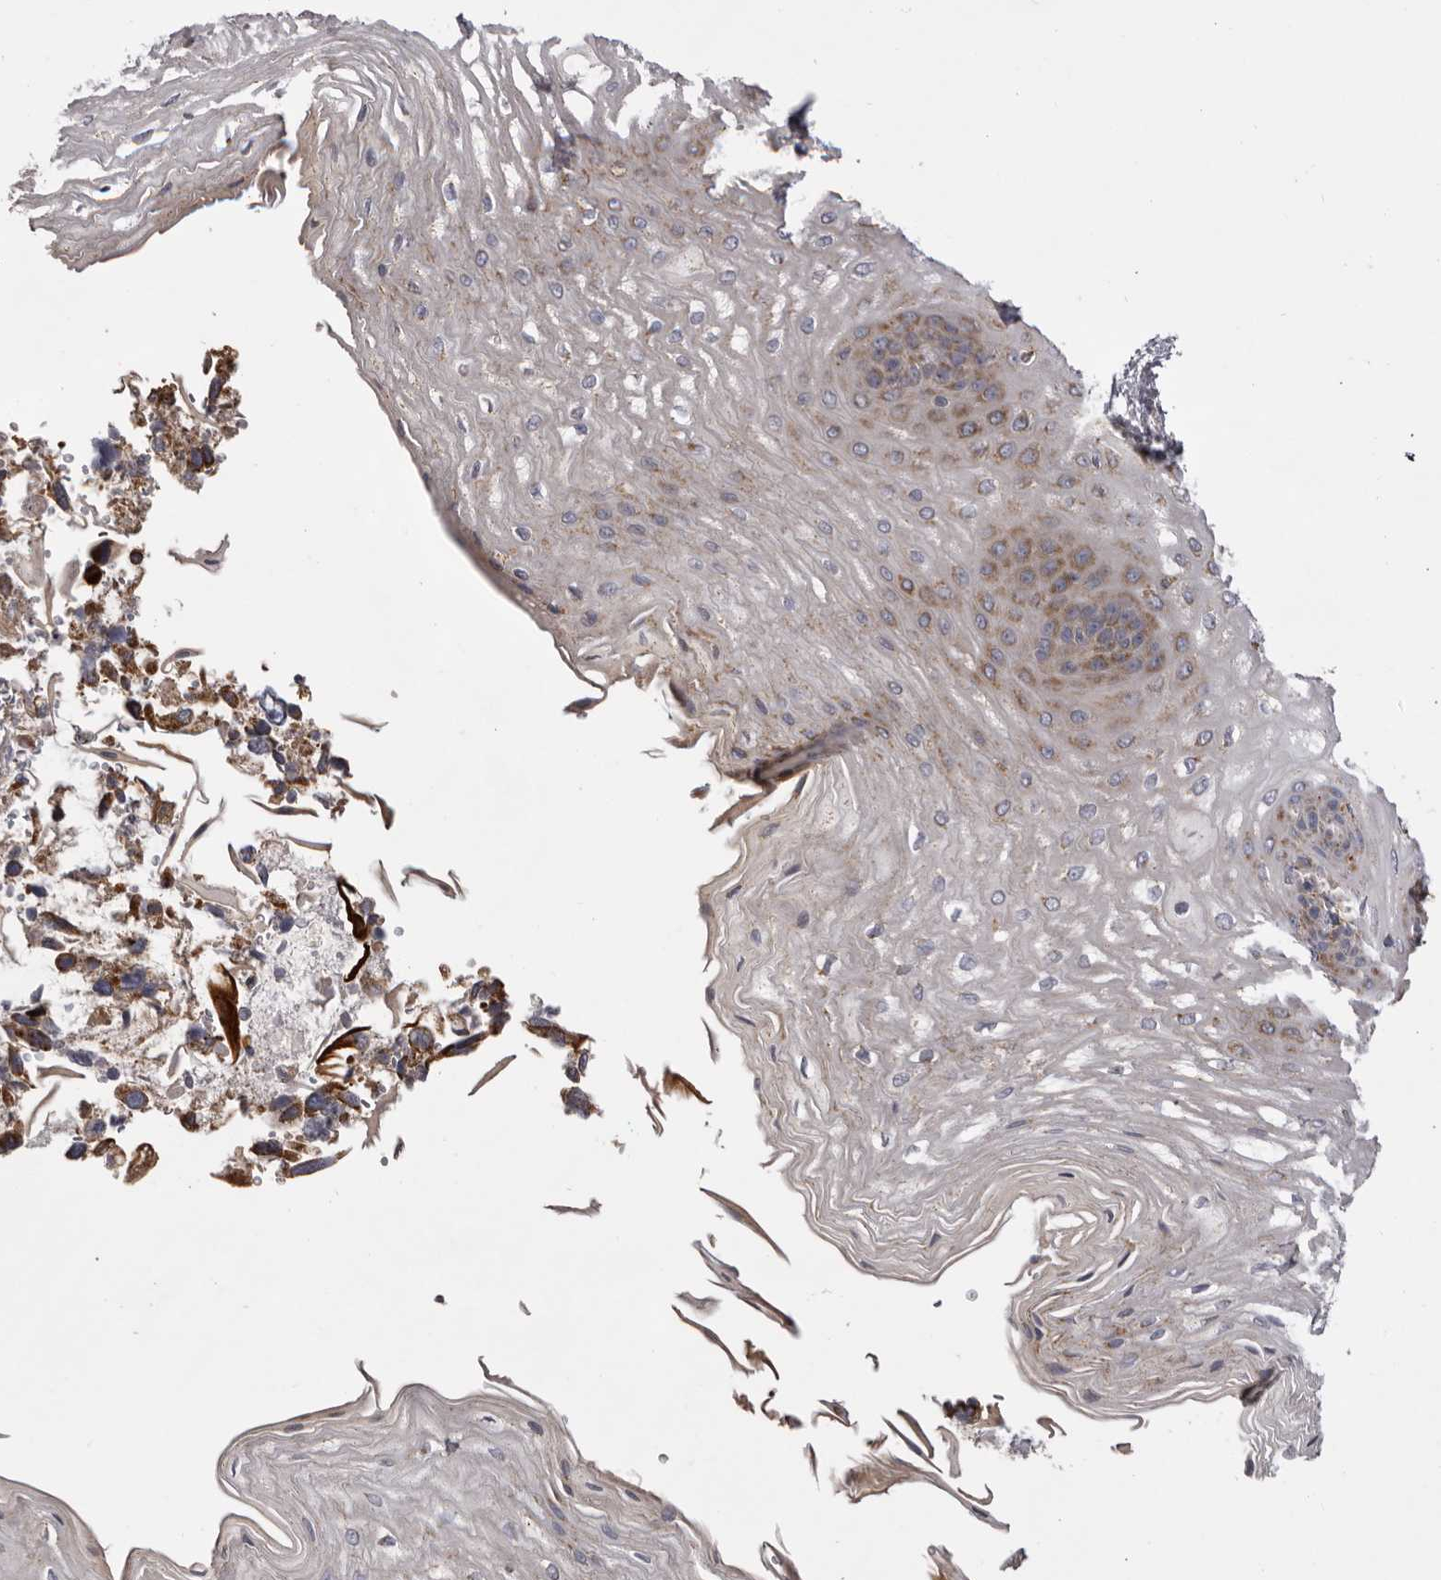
{"staining": {"intensity": "moderate", "quantity": "25%-75%", "location": "cytoplasmic/membranous"}, "tissue": "esophagus", "cell_type": "Squamous epithelial cells", "image_type": "normal", "snomed": [{"axis": "morphology", "description": "Normal tissue, NOS"}, {"axis": "topography", "description": "Esophagus"}], "caption": "A photomicrograph showing moderate cytoplasmic/membranous positivity in approximately 25%-75% of squamous epithelial cells in normal esophagus, as visualized by brown immunohistochemical staining.", "gene": "MECR", "patient": {"sex": "male", "age": 54}}